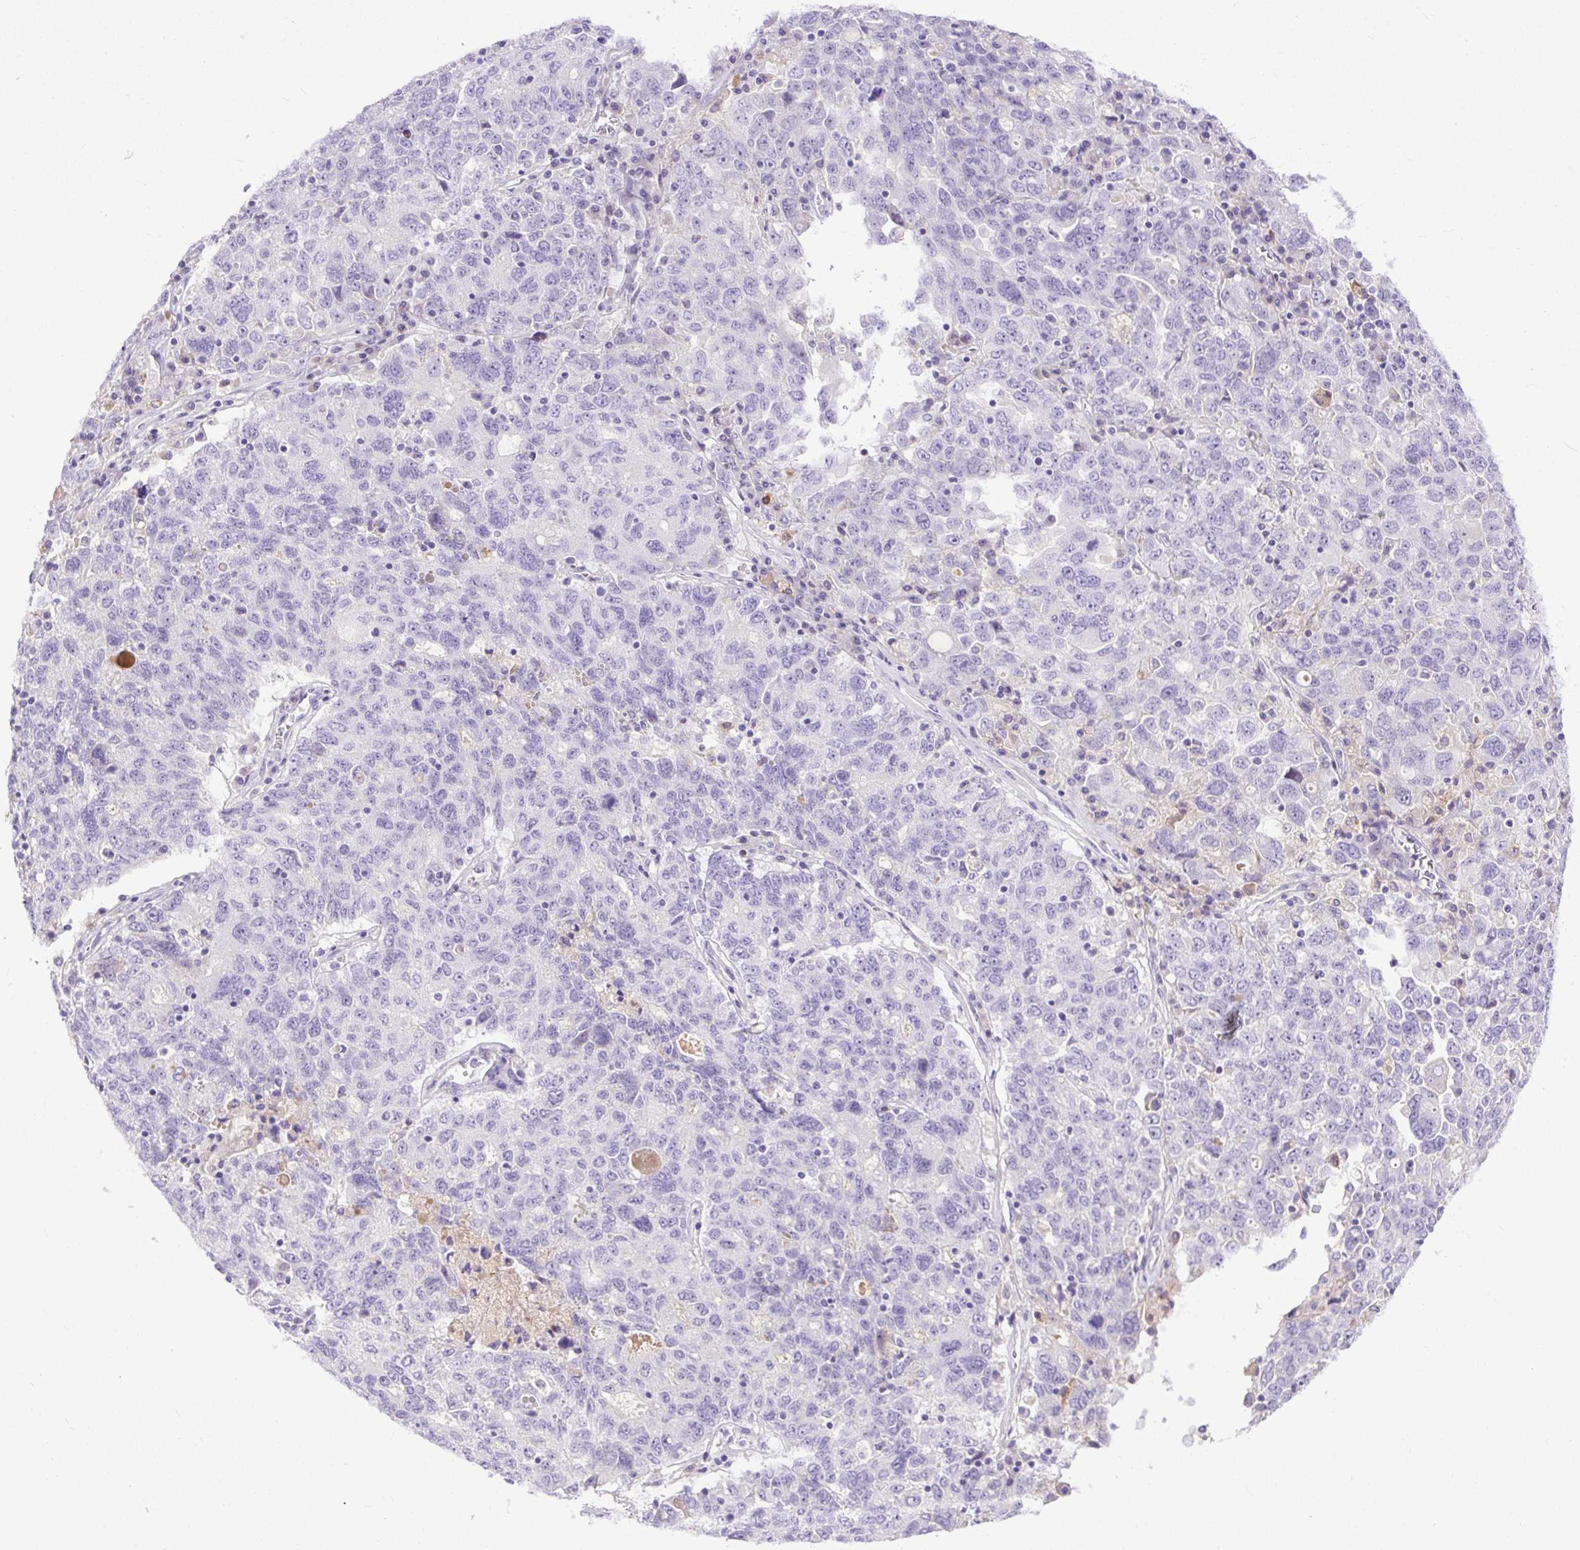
{"staining": {"intensity": "negative", "quantity": "none", "location": "none"}, "tissue": "ovarian cancer", "cell_type": "Tumor cells", "image_type": "cancer", "snomed": [{"axis": "morphology", "description": "Carcinoma, endometroid"}, {"axis": "topography", "description": "Ovary"}], "caption": "Immunohistochemistry (IHC) image of neoplastic tissue: ovarian cancer stained with DAB (3,3'-diaminobenzidine) demonstrates no significant protein staining in tumor cells. (DAB immunohistochemistry (IHC) with hematoxylin counter stain).", "gene": "SPTBN5", "patient": {"sex": "female", "age": 62}}